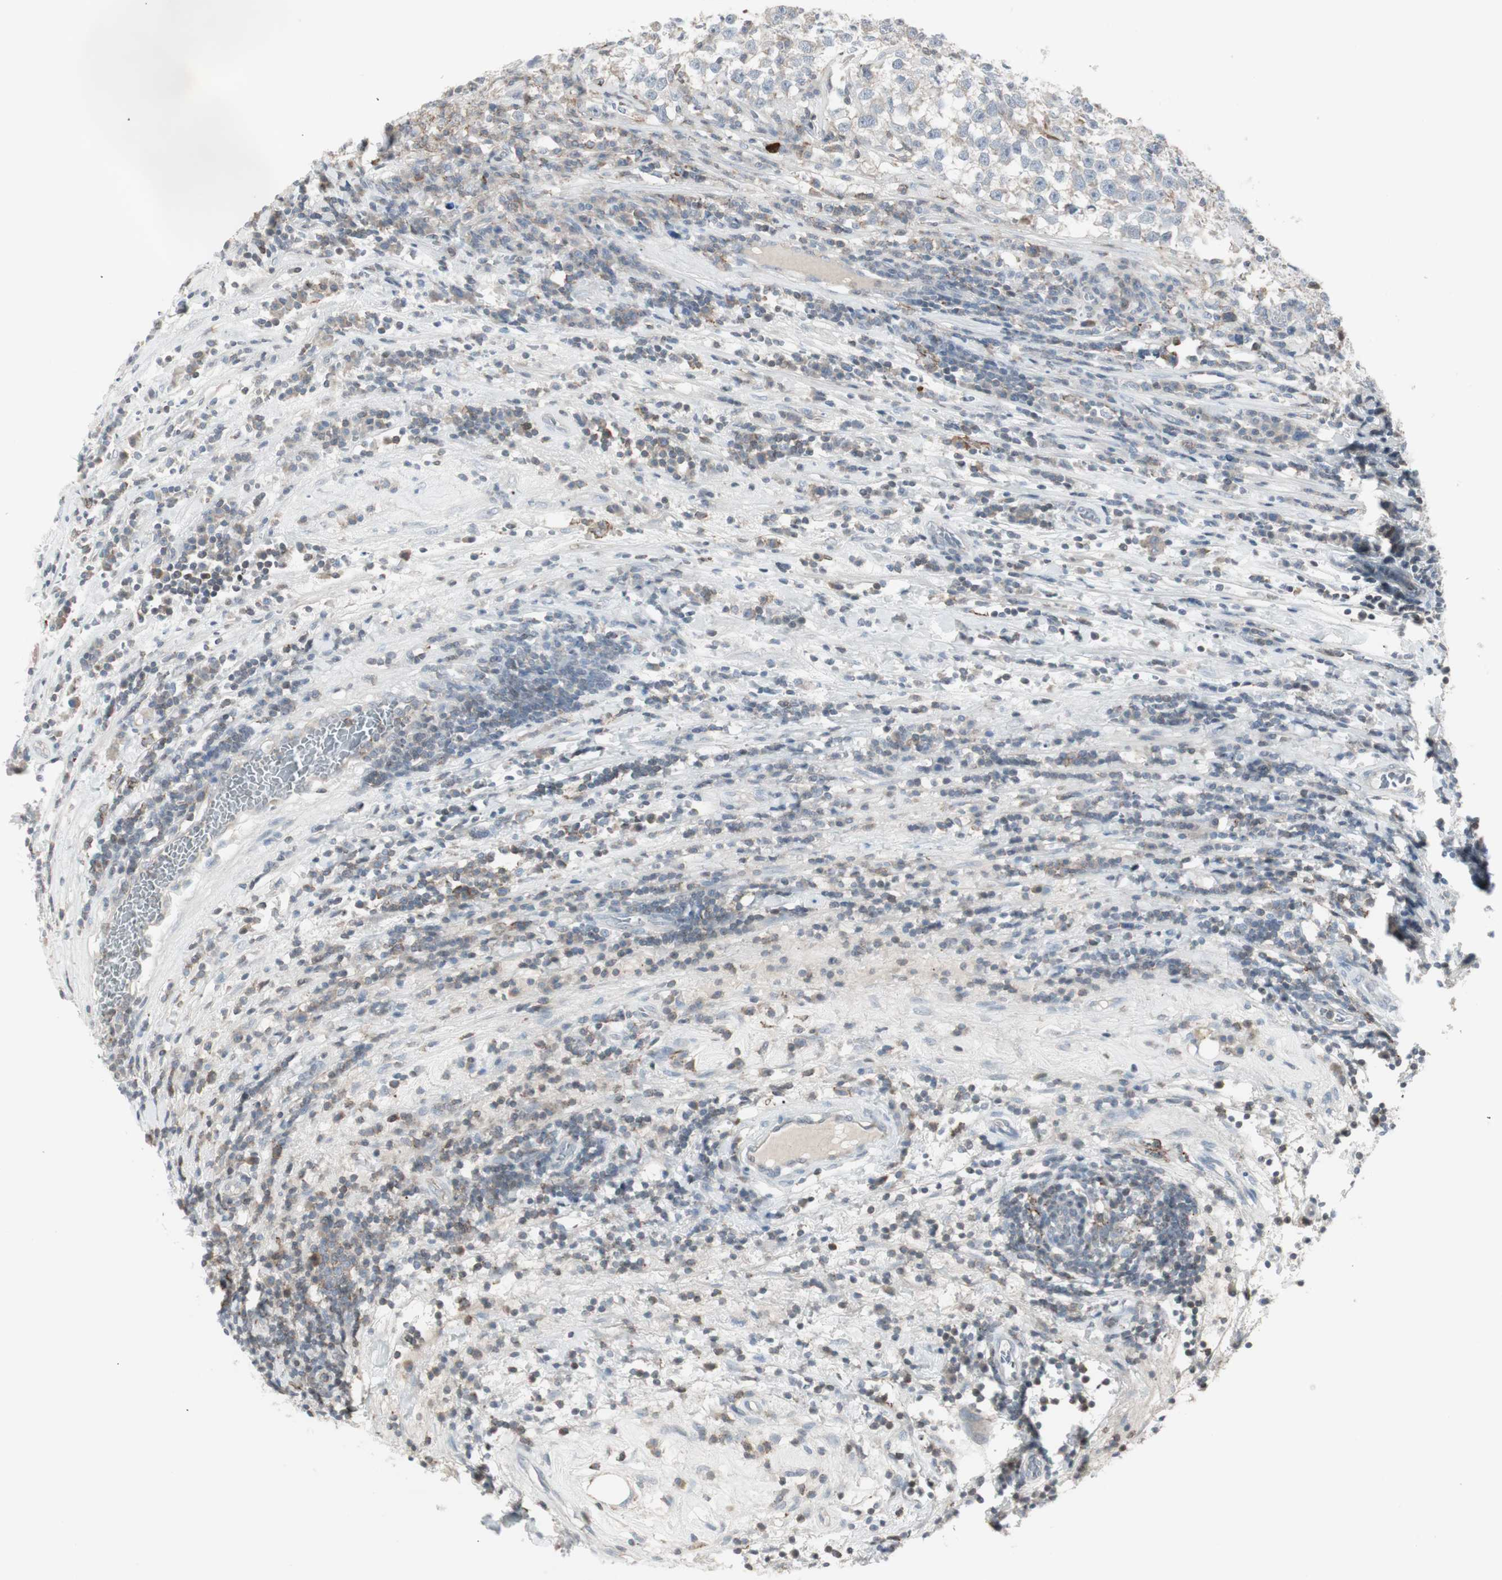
{"staining": {"intensity": "negative", "quantity": "none", "location": "none"}, "tissue": "testis cancer", "cell_type": "Tumor cells", "image_type": "cancer", "snomed": [{"axis": "morphology", "description": "Seminoma, NOS"}, {"axis": "topography", "description": "Testis"}], "caption": "IHC photomicrograph of seminoma (testis) stained for a protein (brown), which displays no expression in tumor cells.", "gene": "MAP4K4", "patient": {"sex": "male", "age": 43}}